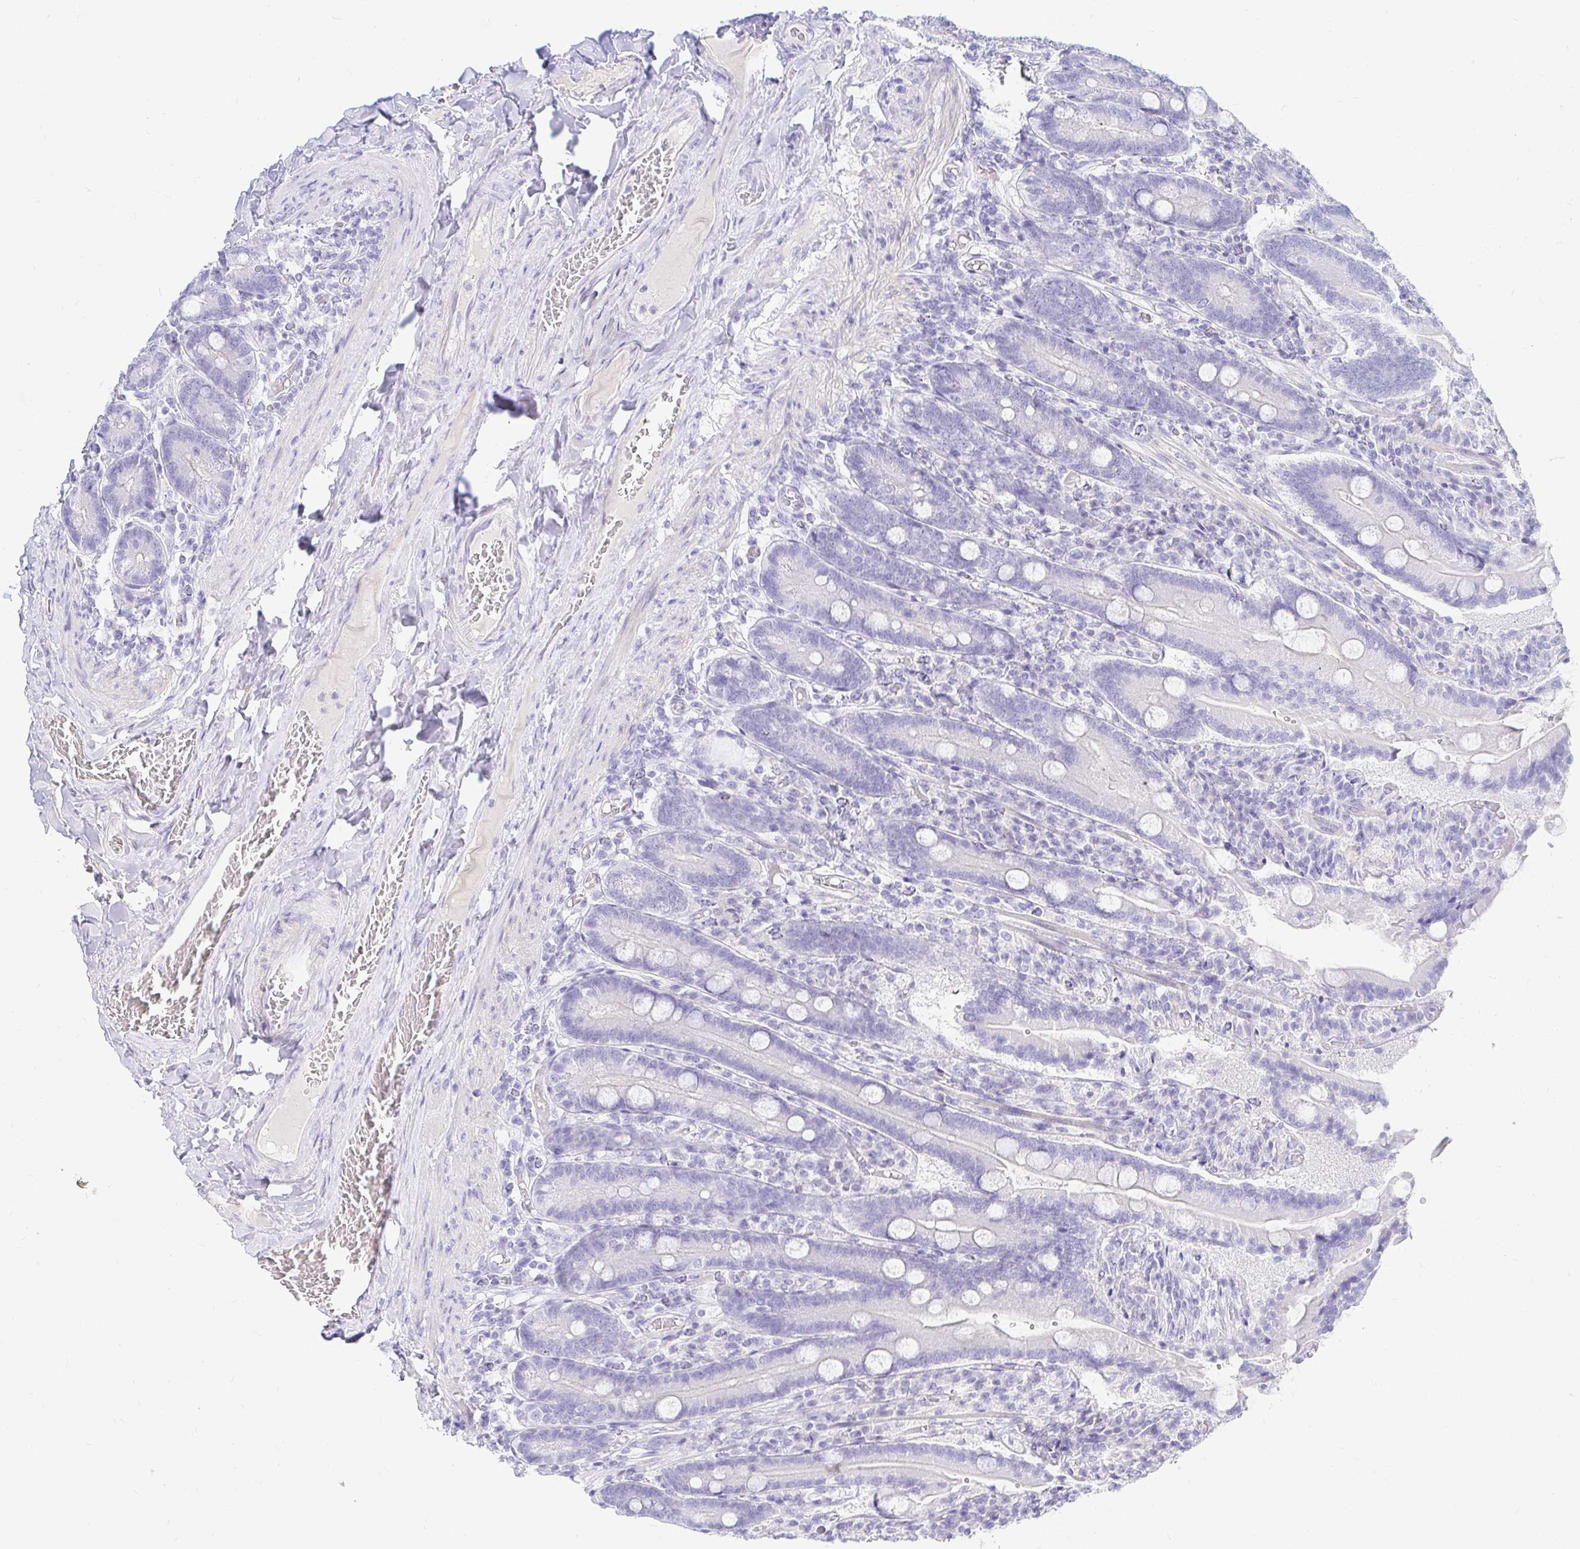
{"staining": {"intensity": "negative", "quantity": "none", "location": "none"}, "tissue": "duodenum", "cell_type": "Glandular cells", "image_type": "normal", "snomed": [{"axis": "morphology", "description": "Normal tissue, NOS"}, {"axis": "topography", "description": "Duodenum"}], "caption": "A micrograph of duodenum stained for a protein demonstrates no brown staining in glandular cells.", "gene": "NR2E1", "patient": {"sex": "female", "age": 62}}